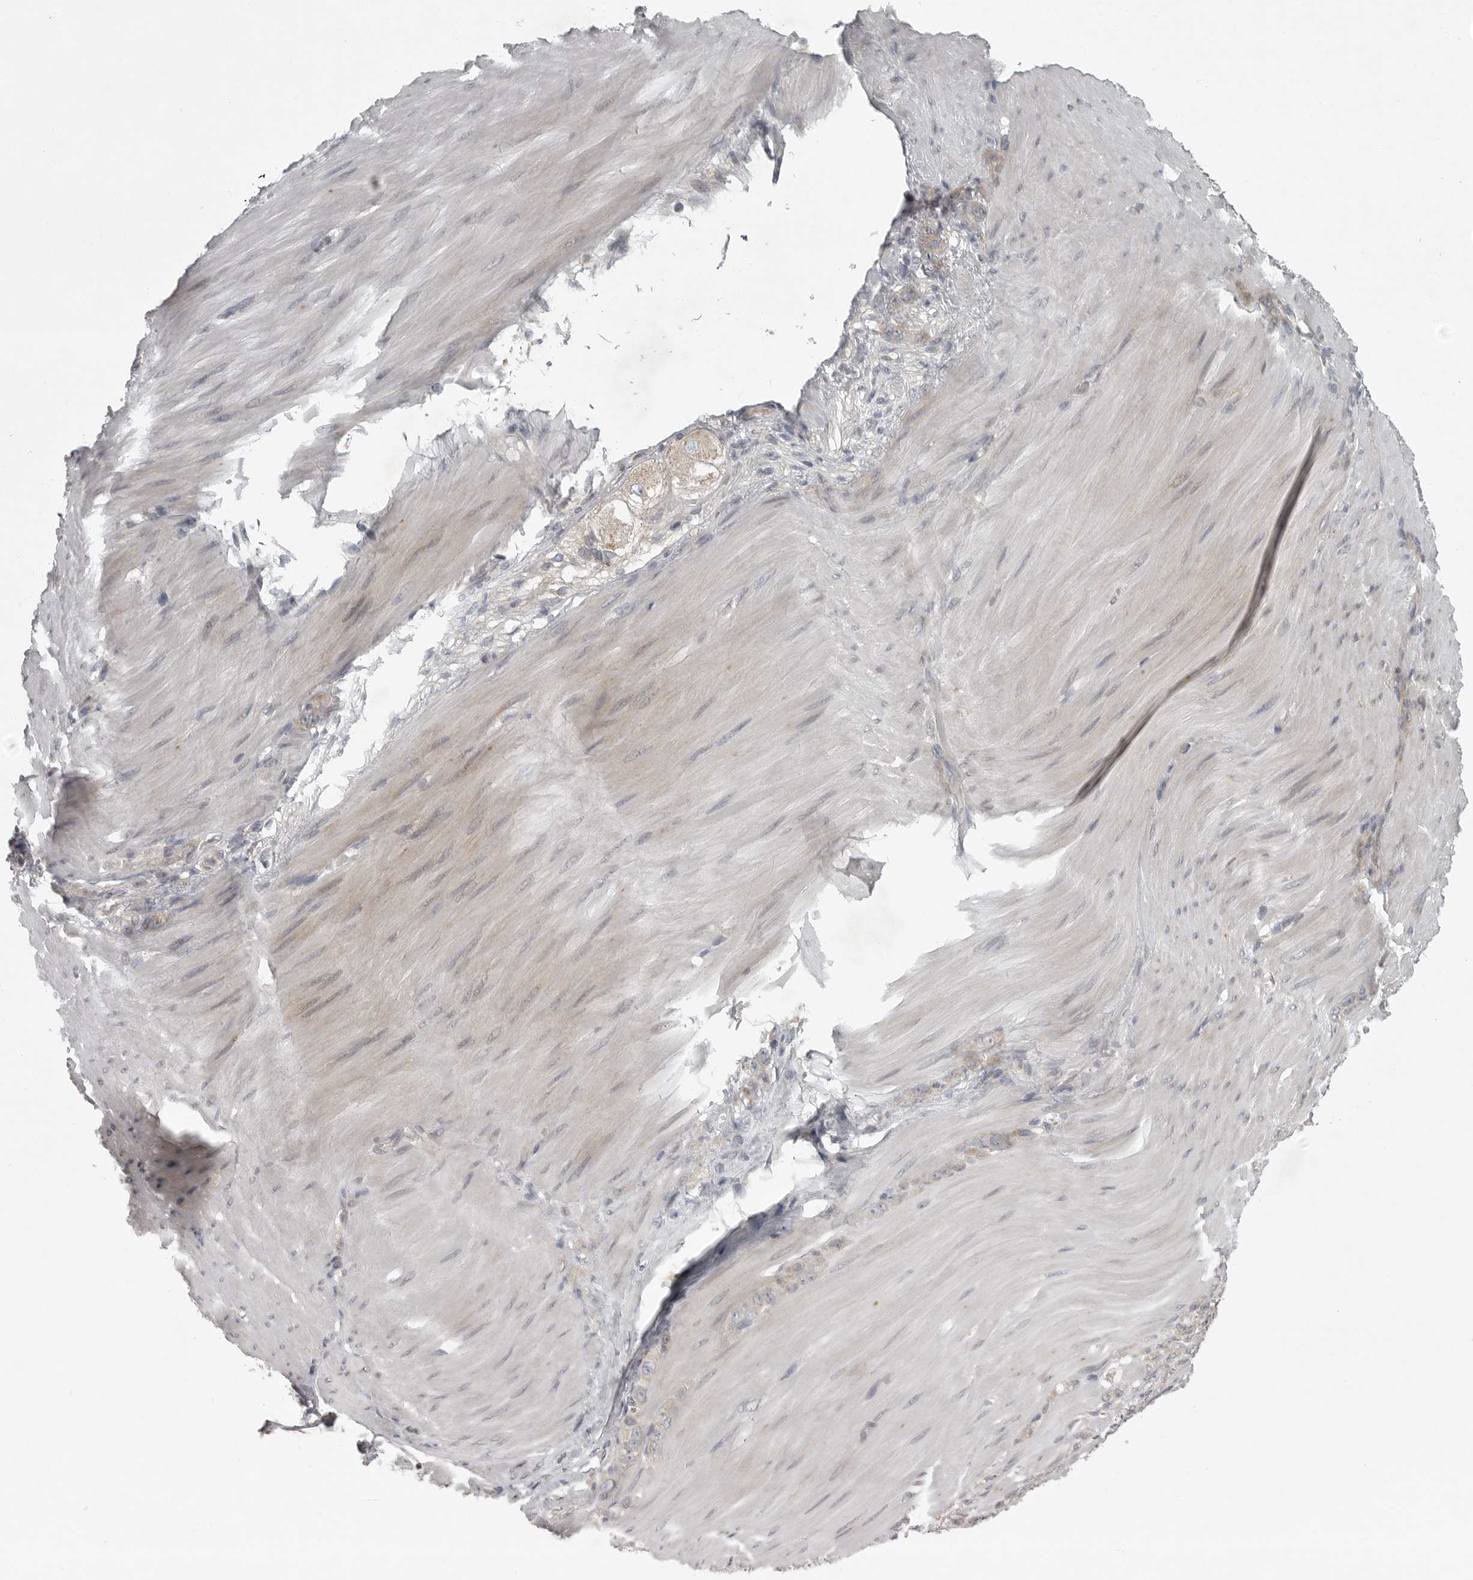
{"staining": {"intensity": "weak", "quantity": "25%-75%", "location": "cytoplasmic/membranous"}, "tissue": "stomach cancer", "cell_type": "Tumor cells", "image_type": "cancer", "snomed": [{"axis": "morphology", "description": "Normal tissue, NOS"}, {"axis": "morphology", "description": "Adenocarcinoma, NOS"}, {"axis": "topography", "description": "Stomach"}], "caption": "Tumor cells show low levels of weak cytoplasmic/membranous expression in about 25%-75% of cells in stomach cancer. (Stains: DAB (3,3'-diaminobenzidine) in brown, nuclei in blue, Microscopy: brightfield microscopy at high magnification).", "gene": "PHF13", "patient": {"sex": "male", "age": 82}}